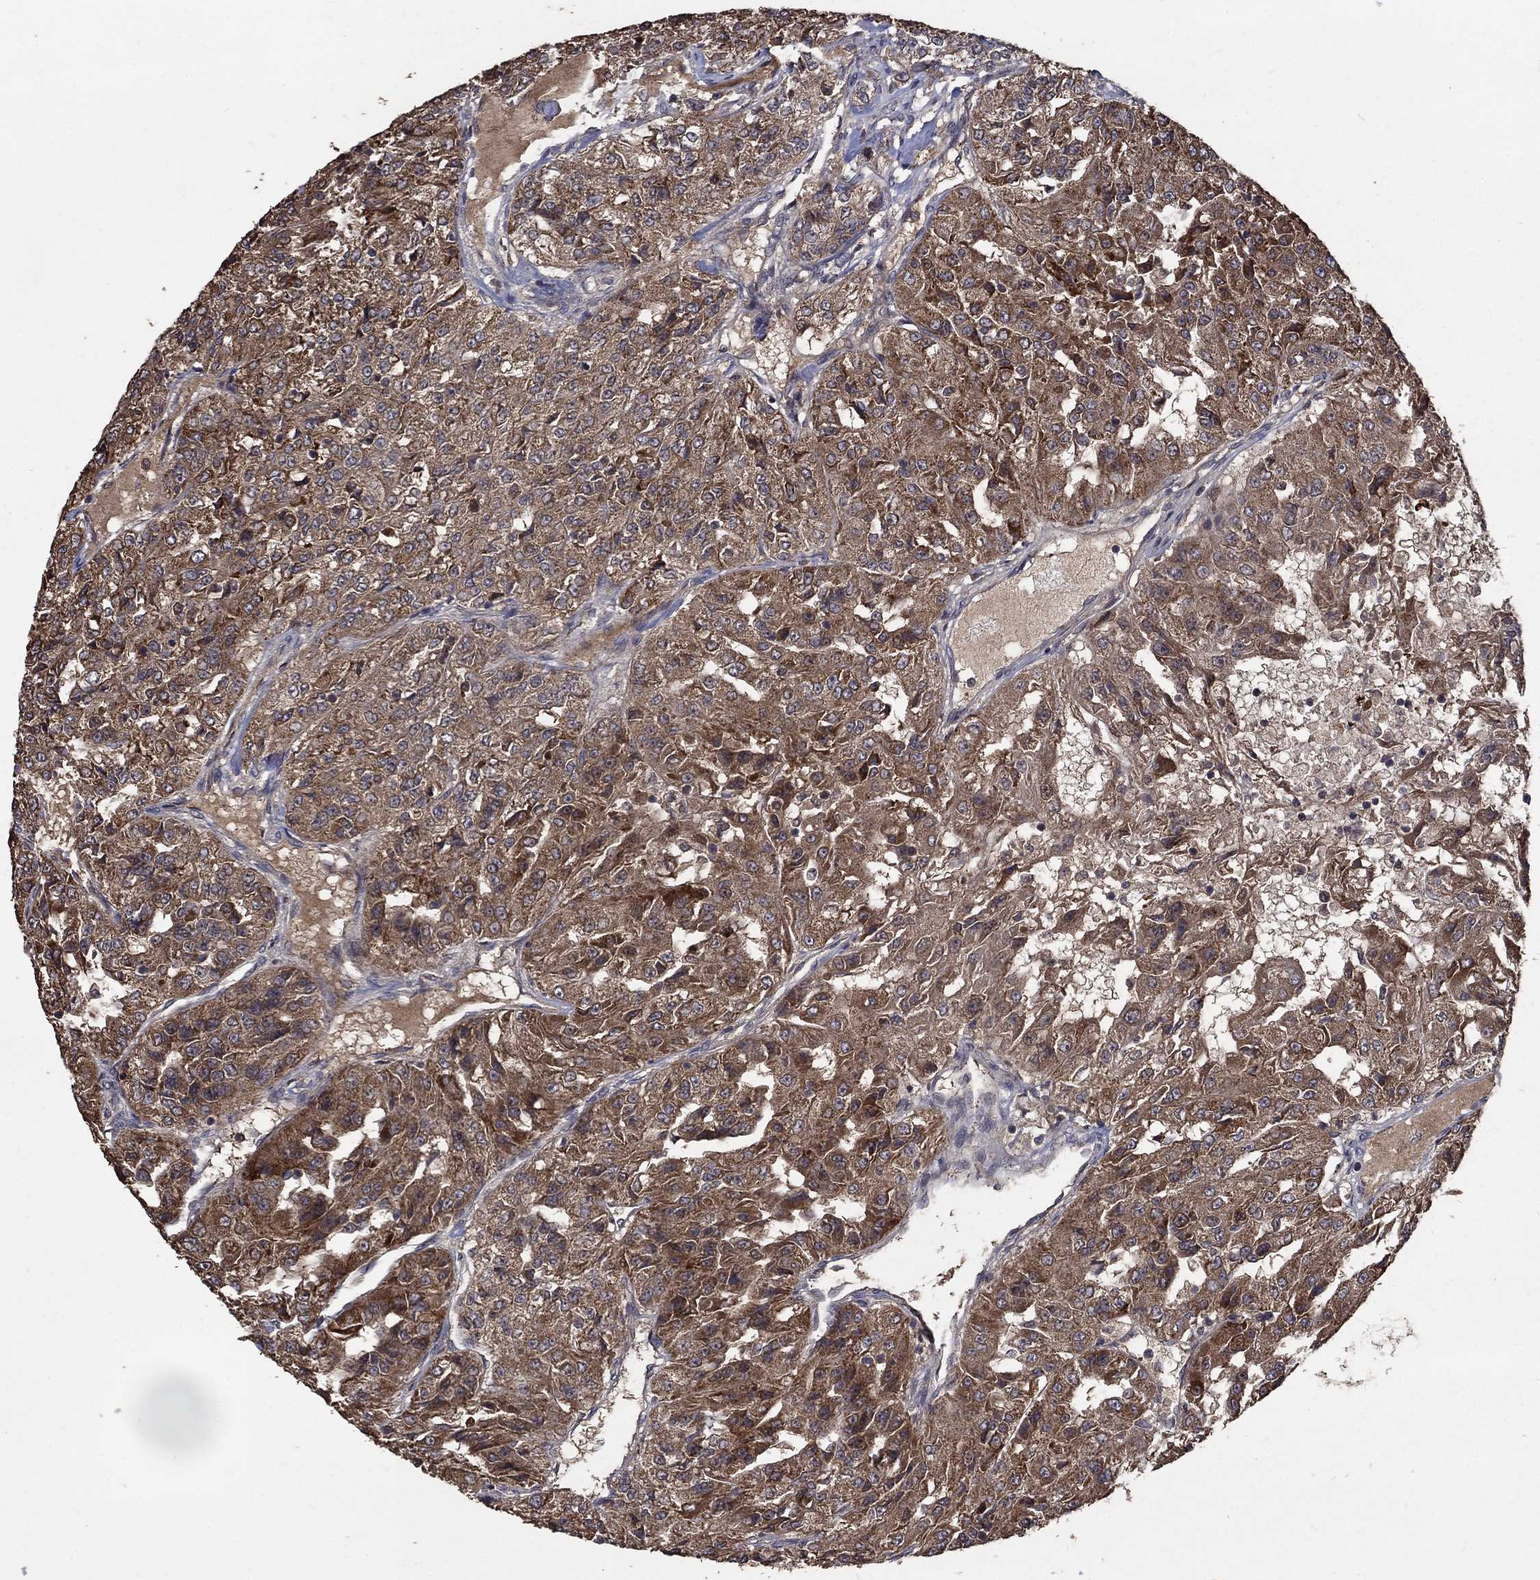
{"staining": {"intensity": "strong", "quantity": "<25%", "location": "cytoplasmic/membranous"}, "tissue": "renal cancer", "cell_type": "Tumor cells", "image_type": "cancer", "snomed": [{"axis": "morphology", "description": "Adenocarcinoma, NOS"}, {"axis": "topography", "description": "Kidney"}], "caption": "Renal cancer (adenocarcinoma) was stained to show a protein in brown. There is medium levels of strong cytoplasmic/membranous positivity in about <25% of tumor cells.", "gene": "C17orf75", "patient": {"sex": "female", "age": 63}}